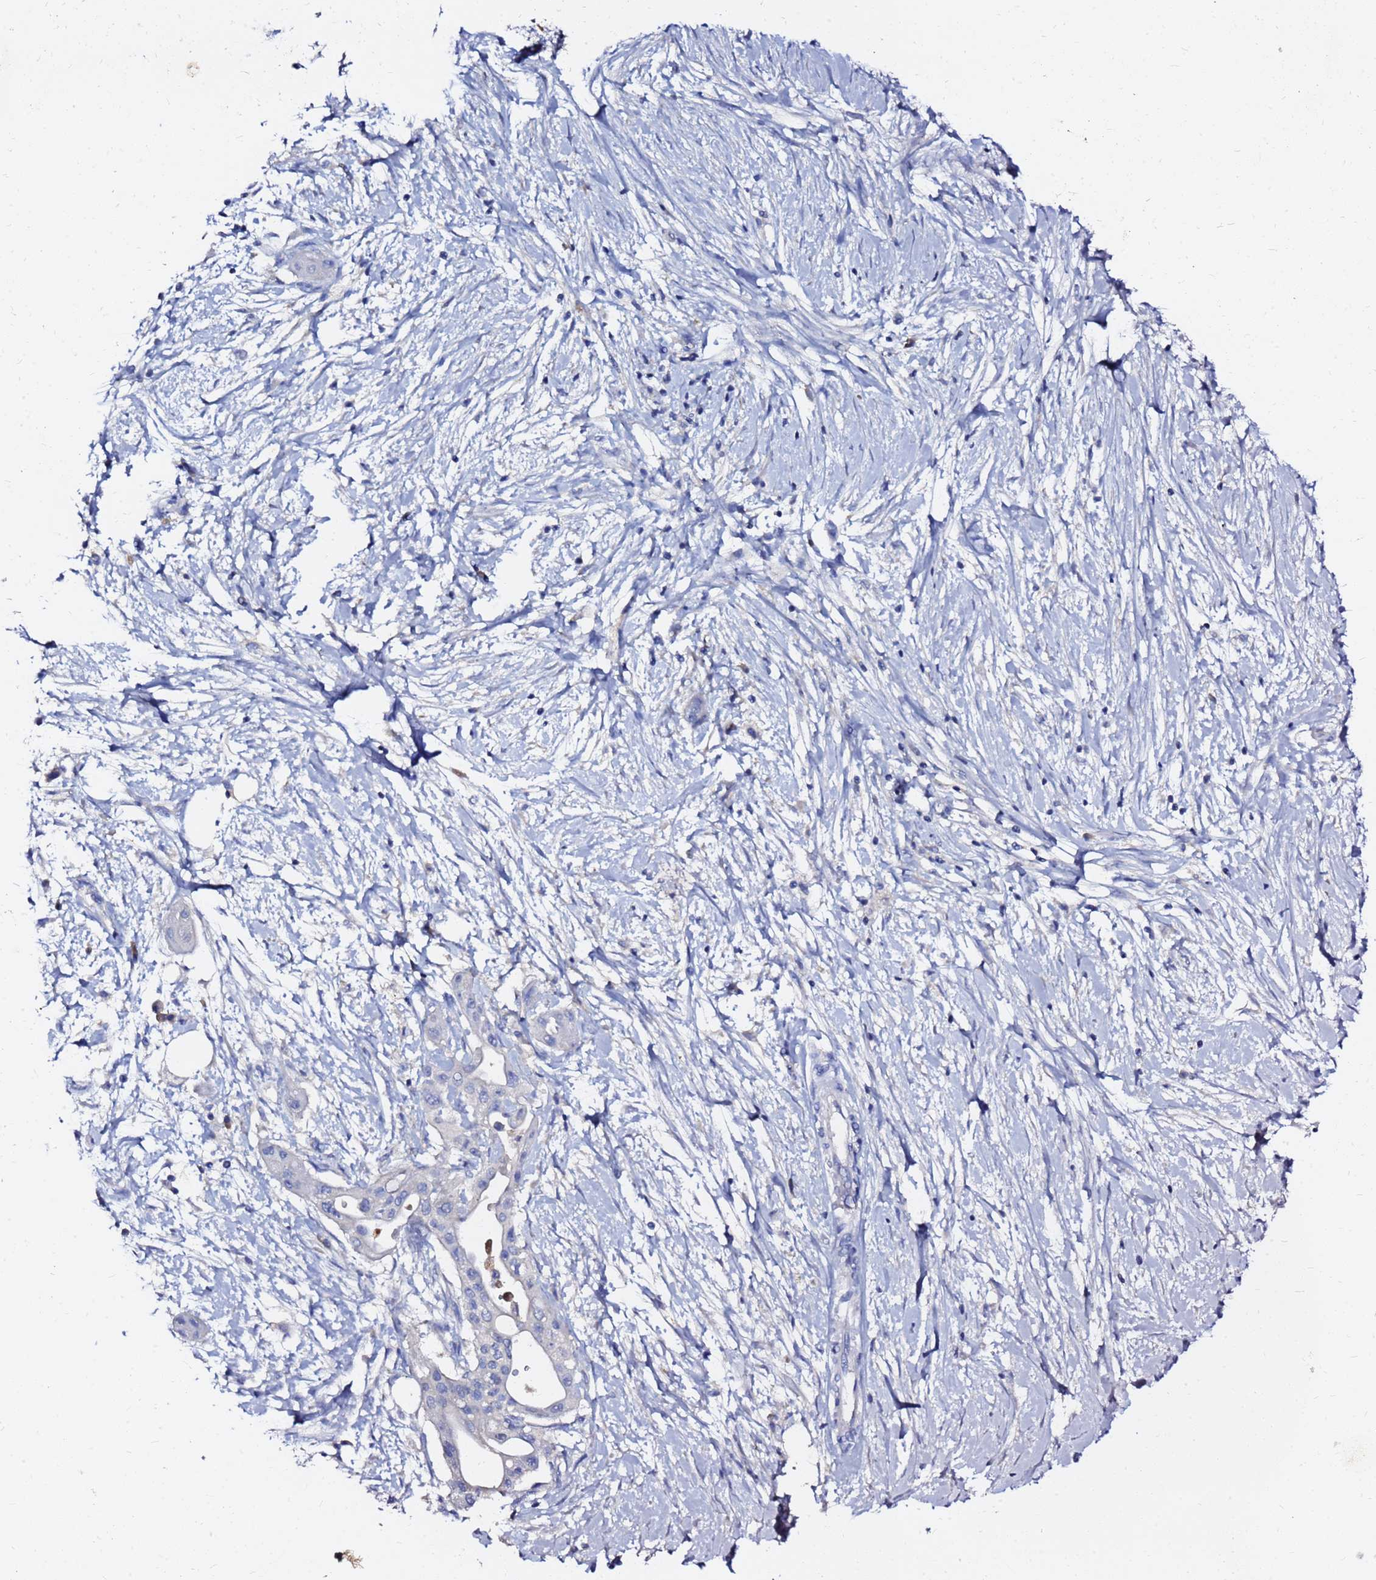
{"staining": {"intensity": "negative", "quantity": "none", "location": "none"}, "tissue": "pancreatic cancer", "cell_type": "Tumor cells", "image_type": "cancer", "snomed": [{"axis": "morphology", "description": "Adenocarcinoma, NOS"}, {"axis": "topography", "description": "Pancreas"}], "caption": "There is no significant positivity in tumor cells of pancreatic cancer (adenocarcinoma). (Stains: DAB (3,3'-diaminobenzidine) immunohistochemistry (IHC) with hematoxylin counter stain, Microscopy: brightfield microscopy at high magnification).", "gene": "FAM183A", "patient": {"sex": "male", "age": 68}}